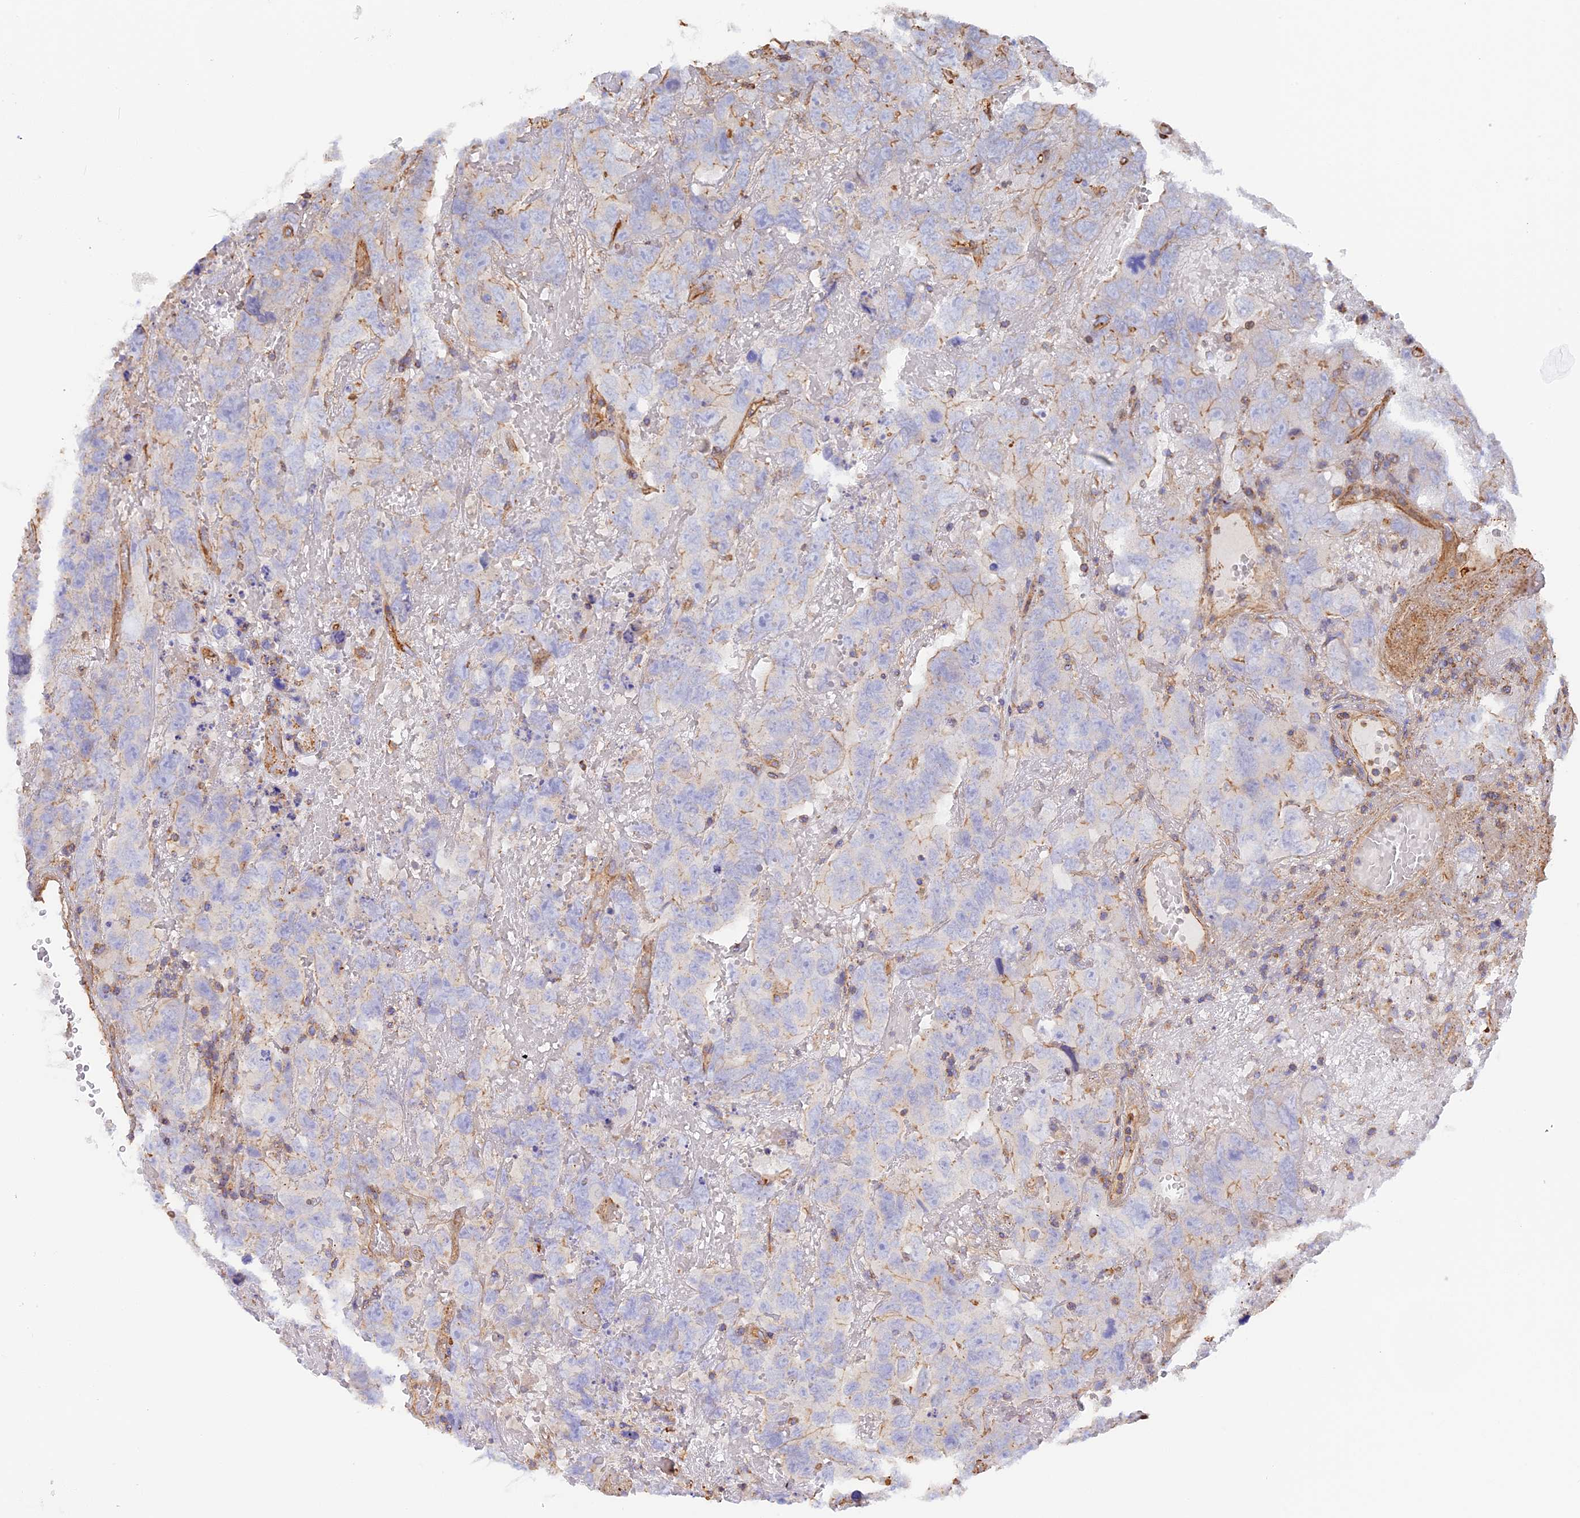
{"staining": {"intensity": "negative", "quantity": "none", "location": "none"}, "tissue": "testis cancer", "cell_type": "Tumor cells", "image_type": "cancer", "snomed": [{"axis": "morphology", "description": "Carcinoma, Embryonal, NOS"}, {"axis": "topography", "description": "Testis"}], "caption": "High power microscopy image of an immunohistochemistry micrograph of testis cancer (embryonal carcinoma), revealing no significant positivity in tumor cells.", "gene": "VPS18", "patient": {"sex": "male", "age": 45}}